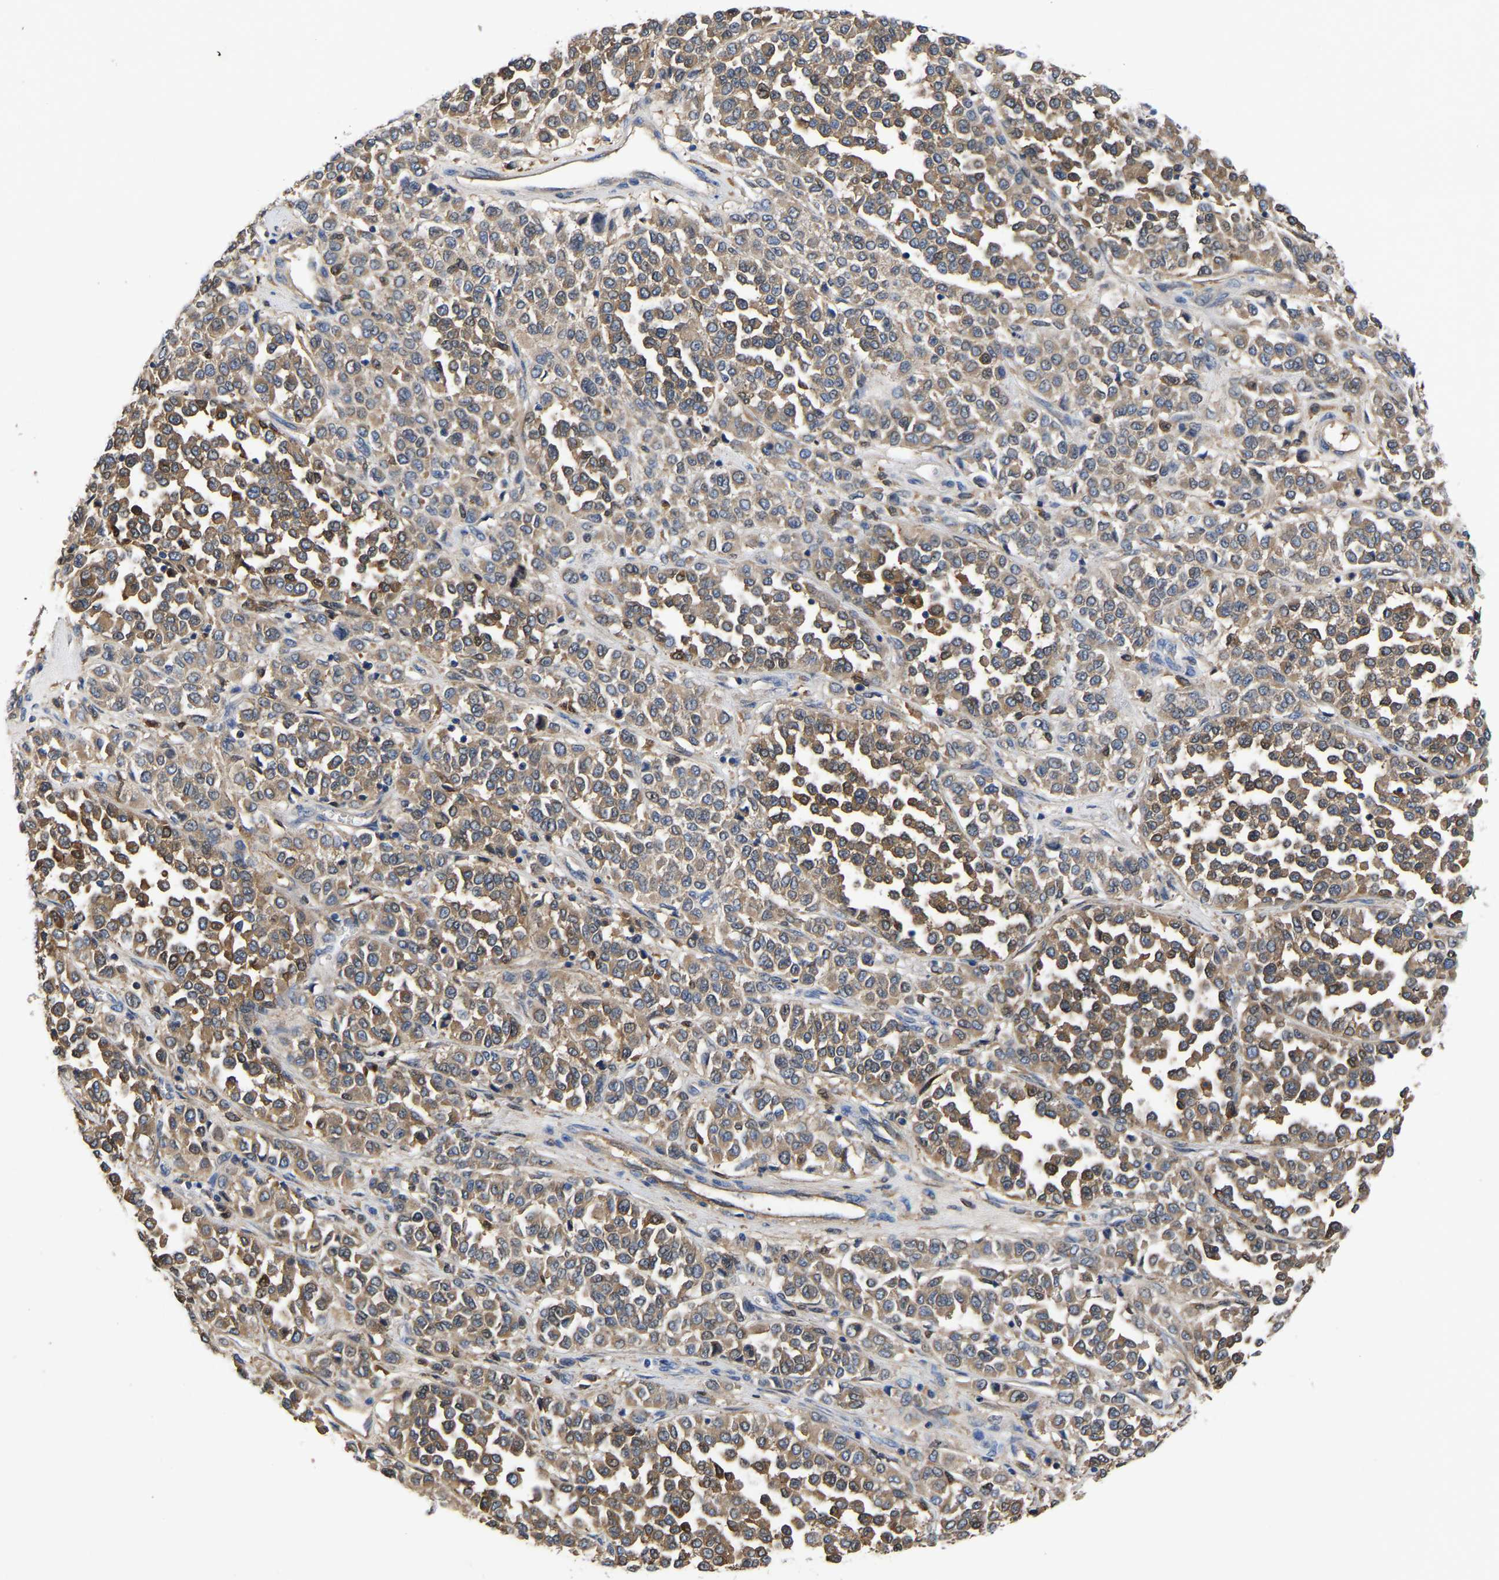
{"staining": {"intensity": "moderate", "quantity": ">75%", "location": "cytoplasmic/membranous"}, "tissue": "melanoma", "cell_type": "Tumor cells", "image_type": "cancer", "snomed": [{"axis": "morphology", "description": "Malignant melanoma, Metastatic site"}, {"axis": "topography", "description": "Pancreas"}], "caption": "Human malignant melanoma (metastatic site) stained with a protein marker reveals moderate staining in tumor cells.", "gene": "ATG2B", "patient": {"sex": "female", "age": 30}}